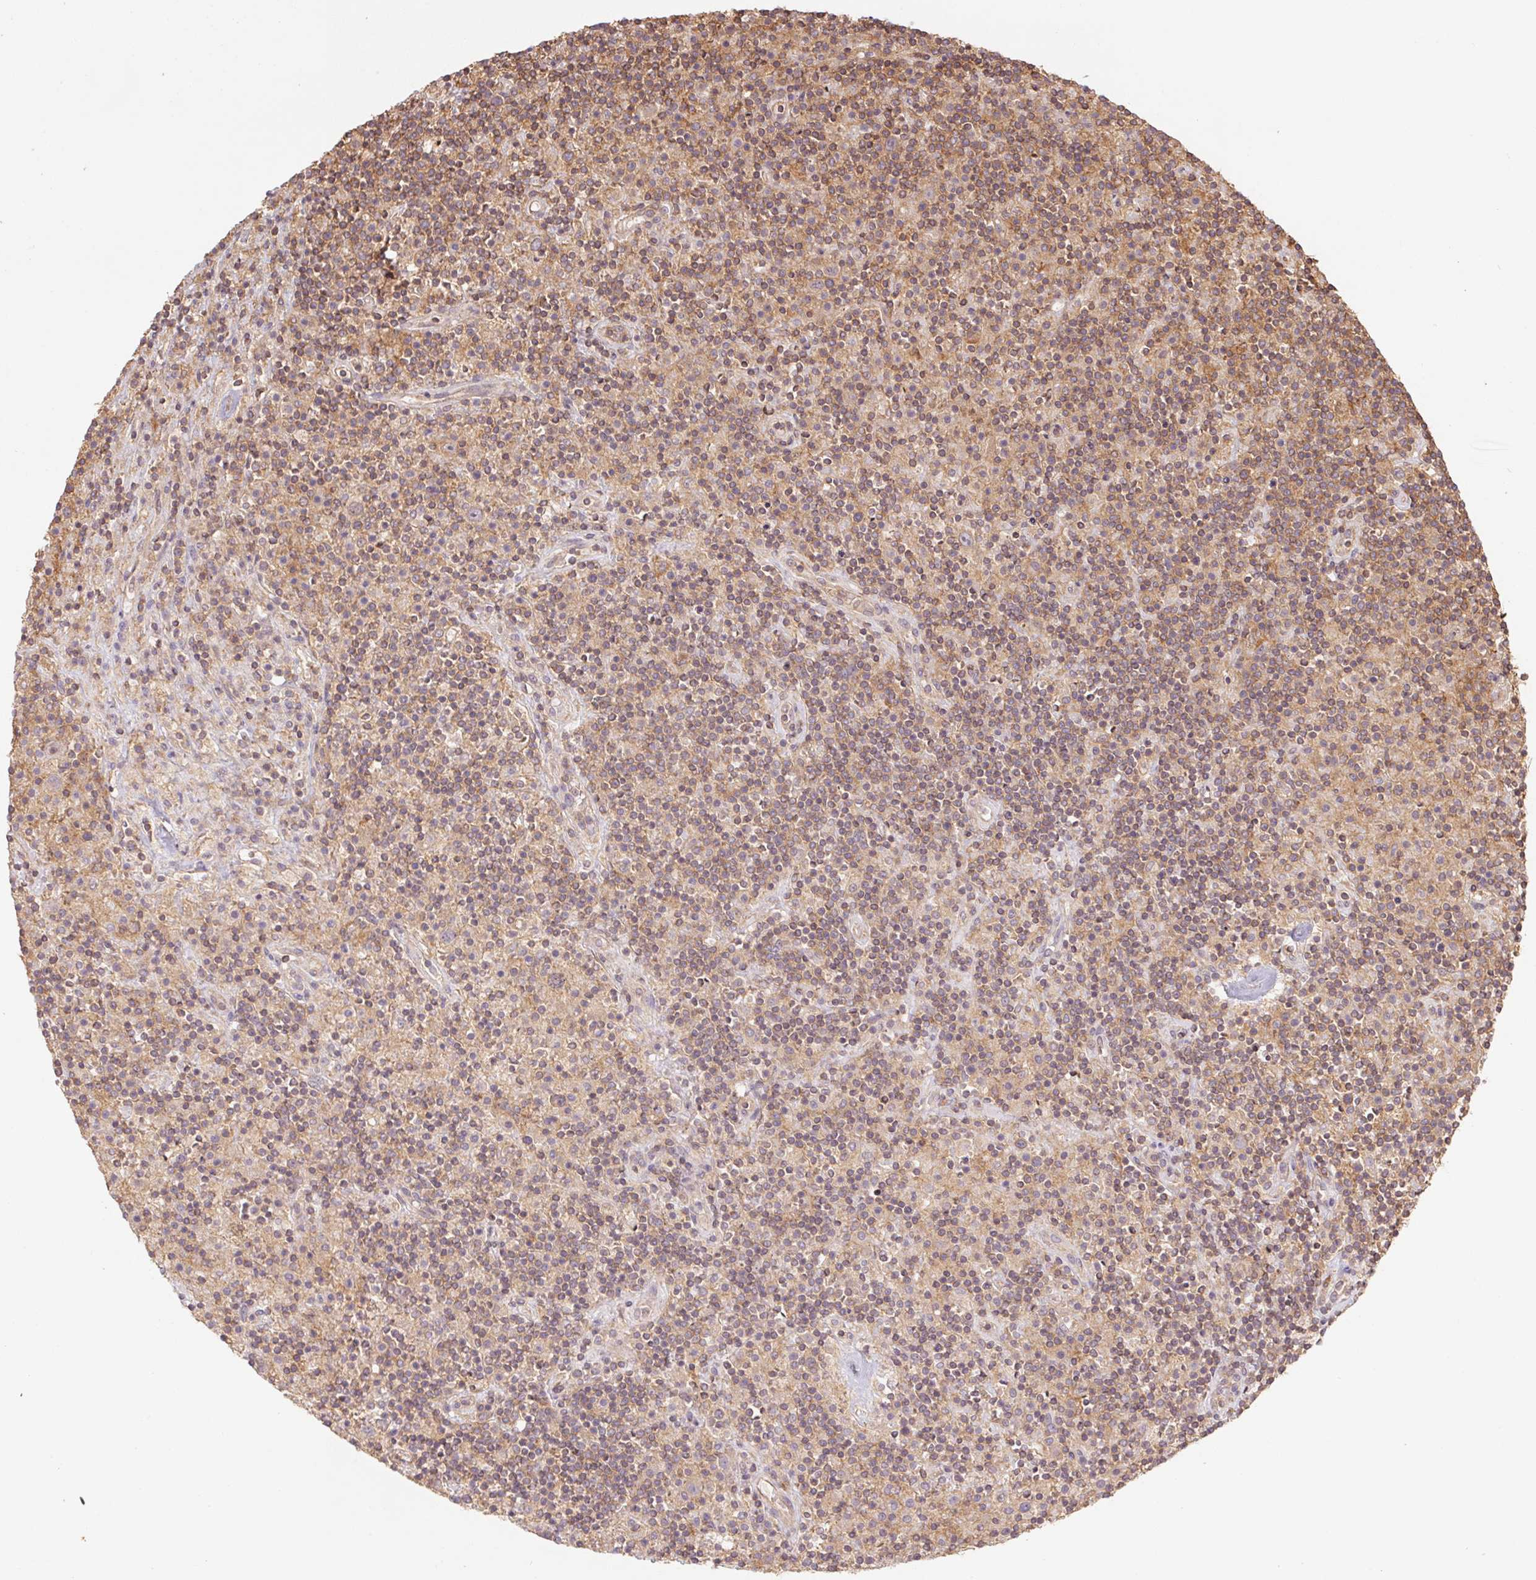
{"staining": {"intensity": "weak", "quantity": ">75%", "location": "cytoplasmic/membranous"}, "tissue": "lymphoma", "cell_type": "Tumor cells", "image_type": "cancer", "snomed": [{"axis": "morphology", "description": "Hodgkin's disease, NOS"}, {"axis": "topography", "description": "Lymph node"}], "caption": "Lymphoma stained with immunohistochemistry reveals weak cytoplasmic/membranous staining in approximately >75% of tumor cells. Using DAB (brown) and hematoxylin (blue) stains, captured at high magnification using brightfield microscopy.", "gene": "TUBA3D", "patient": {"sex": "male", "age": 70}}